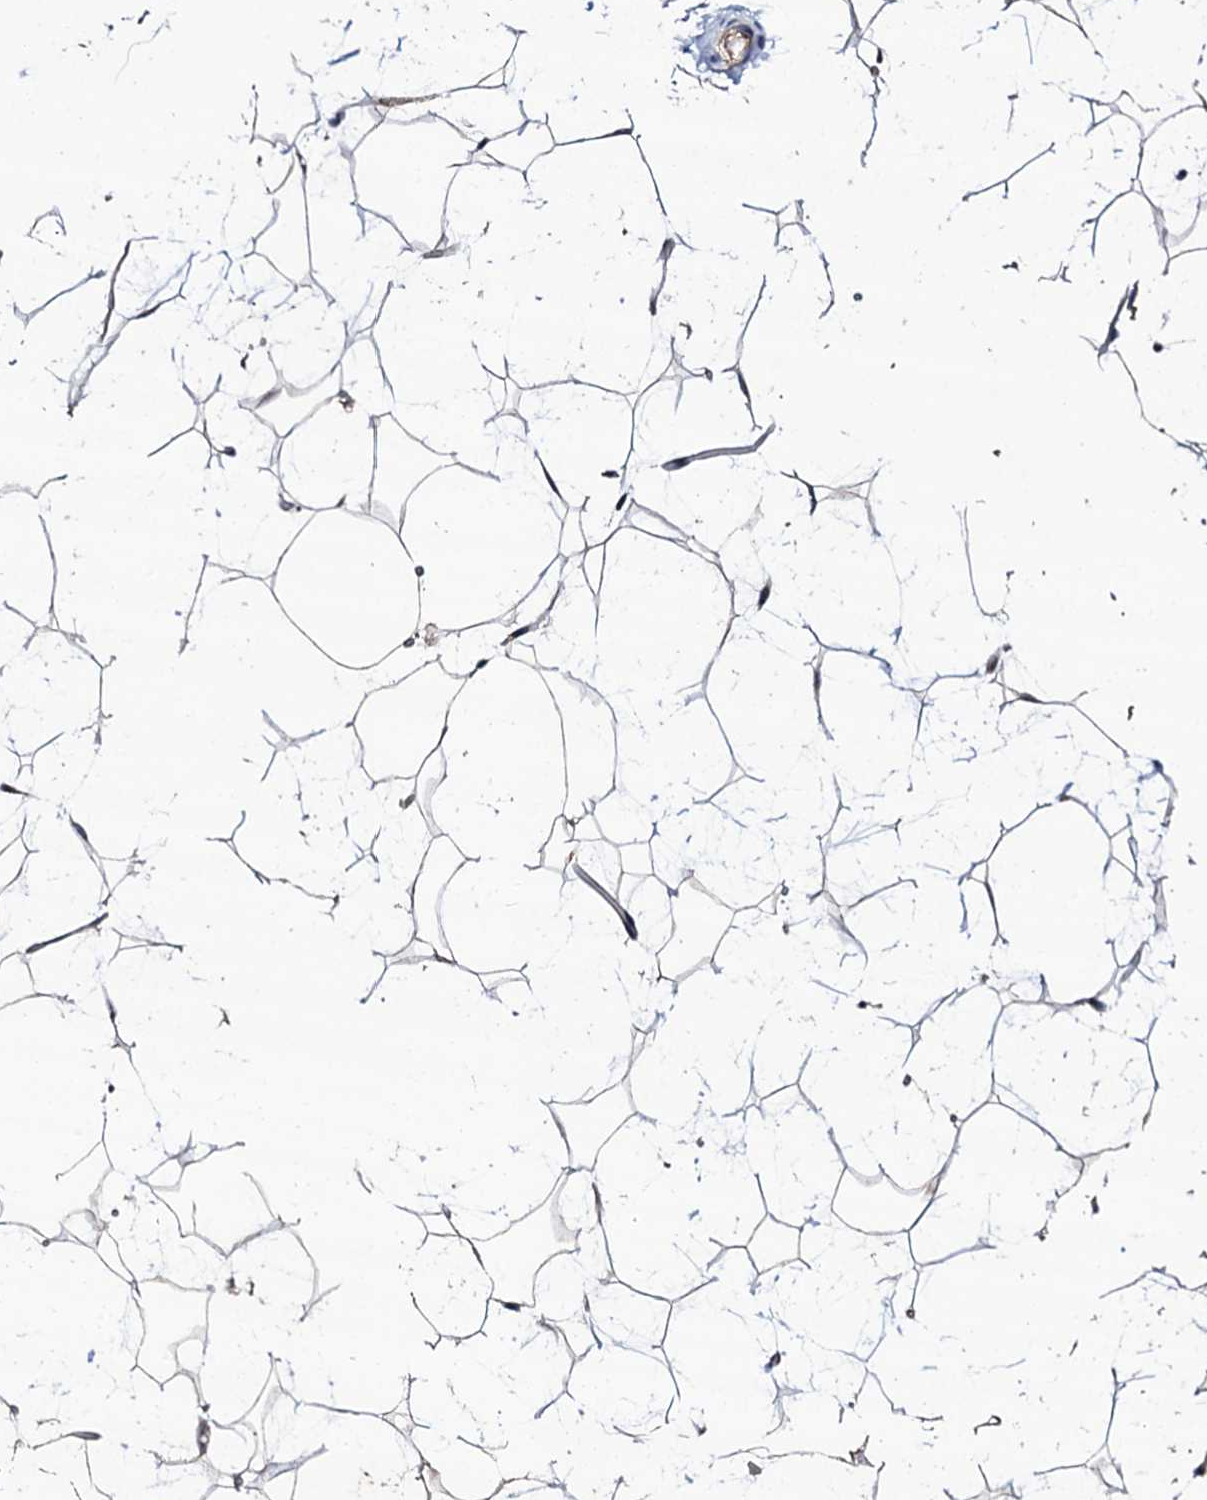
{"staining": {"intensity": "weak", "quantity": "25%-75%", "location": "cytoplasmic/membranous"}, "tissue": "adipose tissue", "cell_type": "Adipocytes", "image_type": "normal", "snomed": [{"axis": "morphology", "description": "Normal tissue, NOS"}, {"axis": "topography", "description": "Breast"}], "caption": "Protein analysis of normal adipose tissue shows weak cytoplasmic/membranous positivity in about 25%-75% of adipocytes. Using DAB (3,3'-diaminobenzidine) (brown) and hematoxylin (blue) stains, captured at high magnification using brightfield microscopy.", "gene": "CIAO2A", "patient": {"sex": "female", "age": 26}}